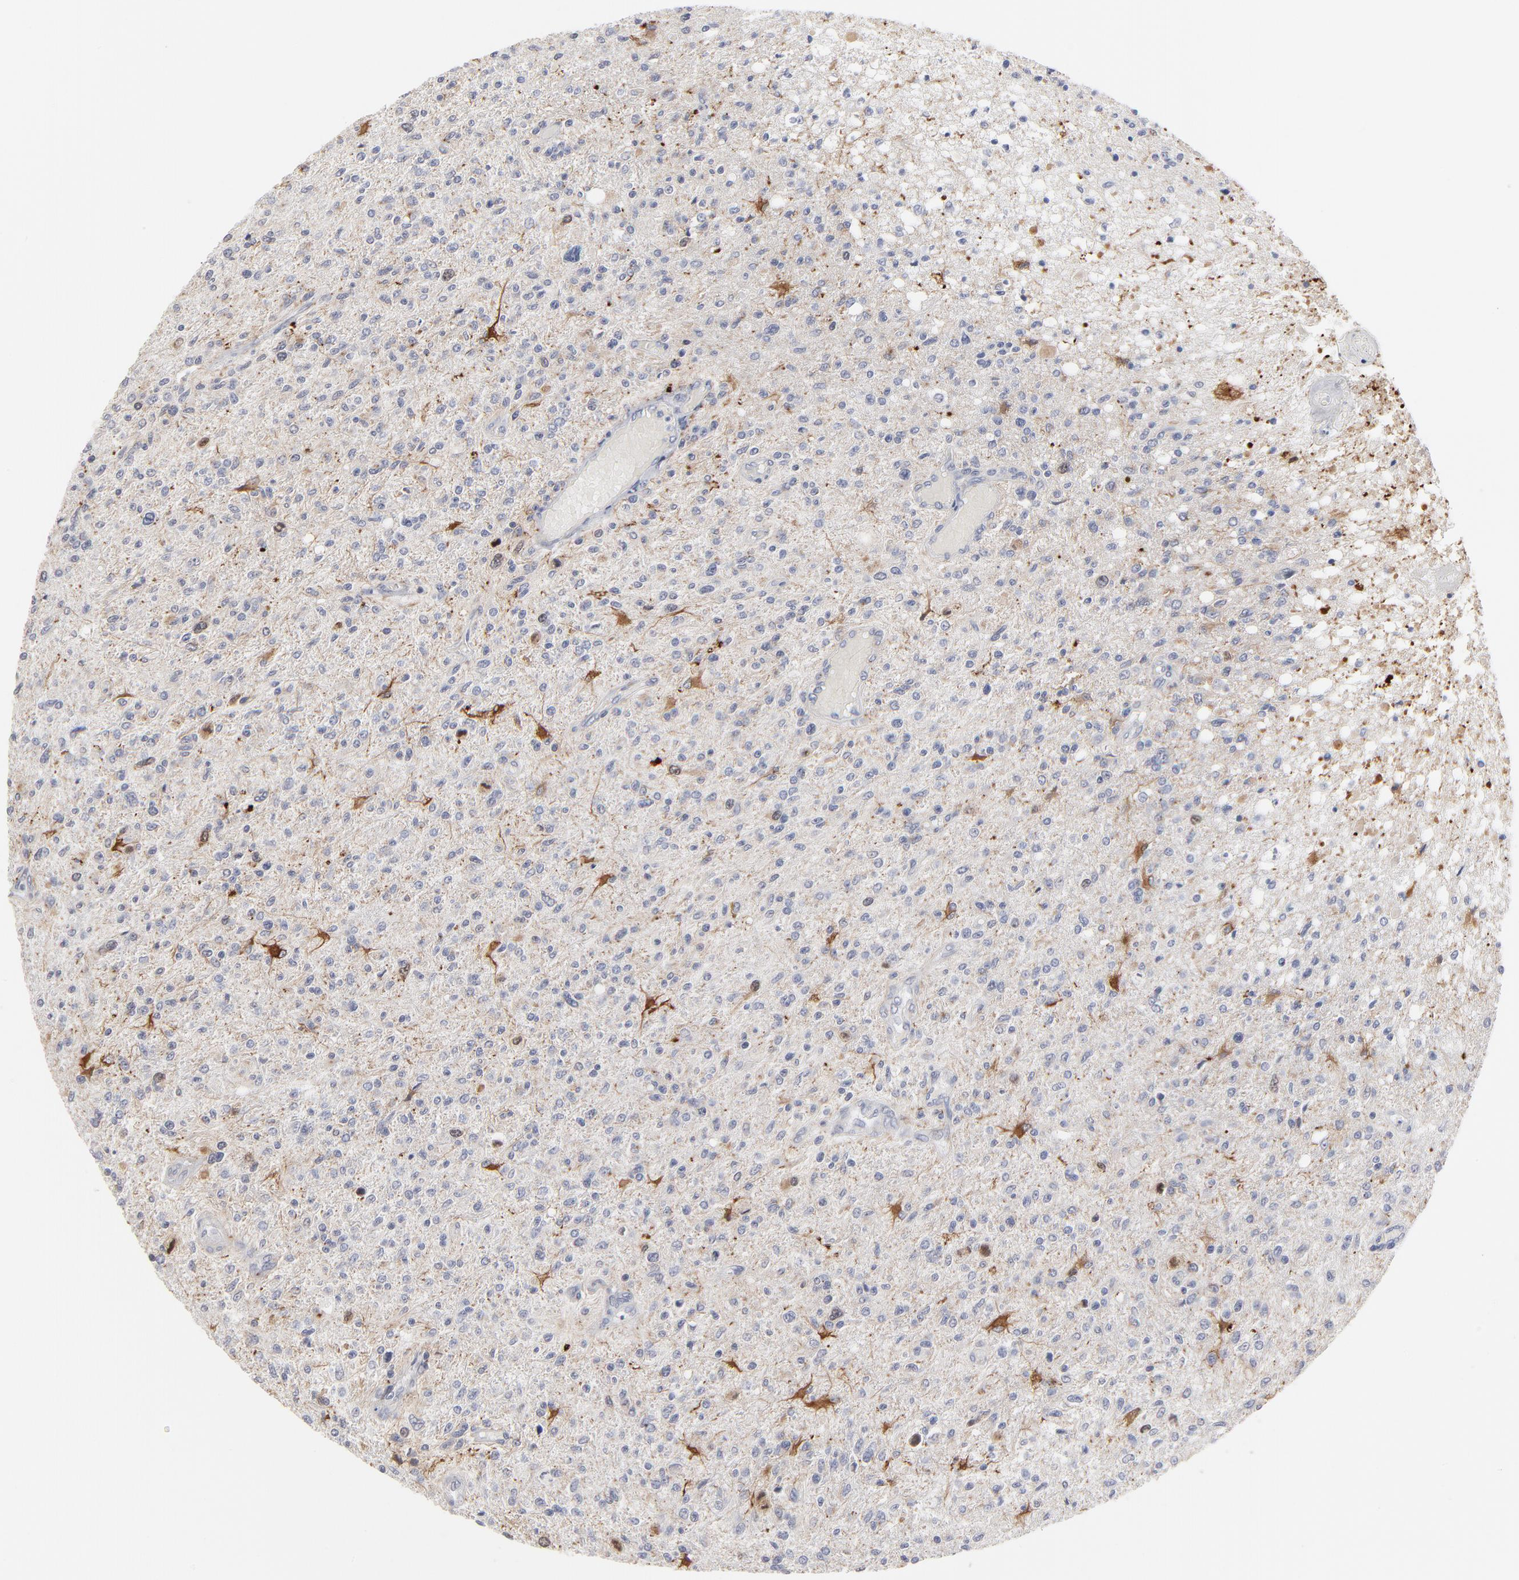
{"staining": {"intensity": "negative", "quantity": "none", "location": "none"}, "tissue": "glioma", "cell_type": "Tumor cells", "image_type": "cancer", "snomed": [{"axis": "morphology", "description": "Glioma, malignant, High grade"}, {"axis": "topography", "description": "Cerebral cortex"}], "caption": "DAB immunohistochemical staining of high-grade glioma (malignant) shows no significant positivity in tumor cells.", "gene": "AURKA", "patient": {"sex": "male", "age": 76}}